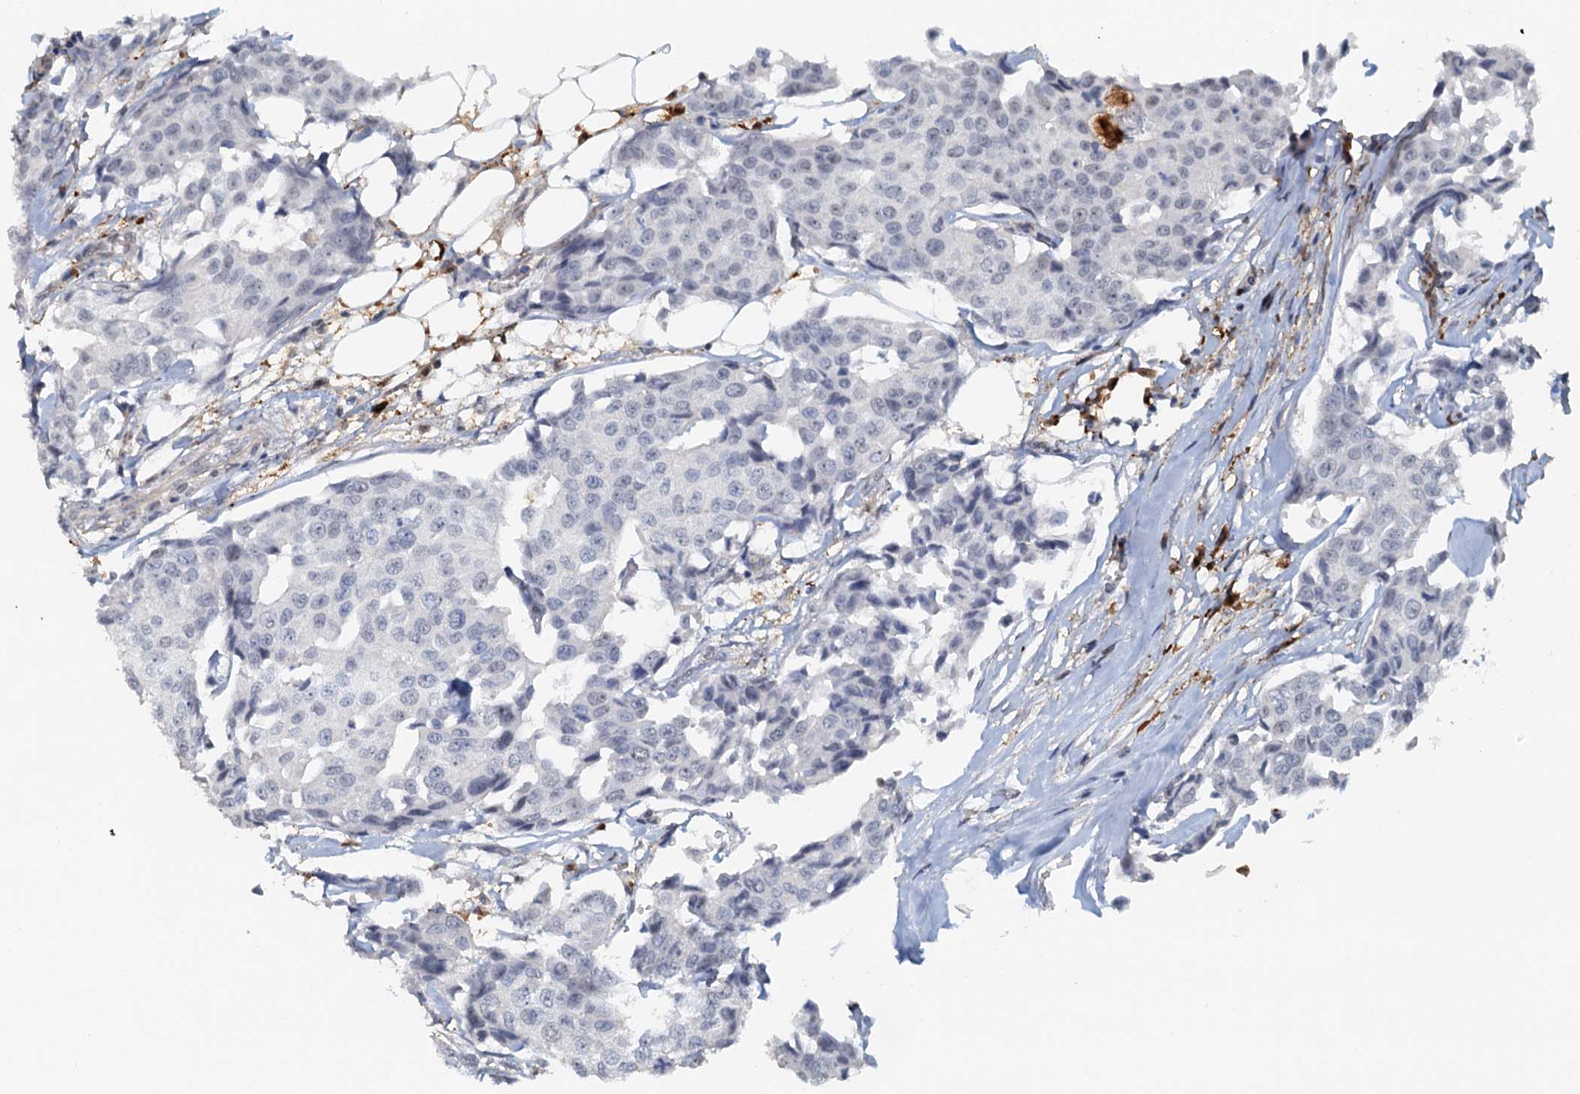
{"staining": {"intensity": "negative", "quantity": "none", "location": "none"}, "tissue": "breast cancer", "cell_type": "Tumor cells", "image_type": "cancer", "snomed": [{"axis": "morphology", "description": "Duct carcinoma"}, {"axis": "topography", "description": "Breast"}], "caption": "This micrograph is of breast invasive ductal carcinoma stained with immunohistochemistry to label a protein in brown with the nuclei are counter-stained blue. There is no positivity in tumor cells.", "gene": "SPINDOC", "patient": {"sex": "female", "age": 80}}